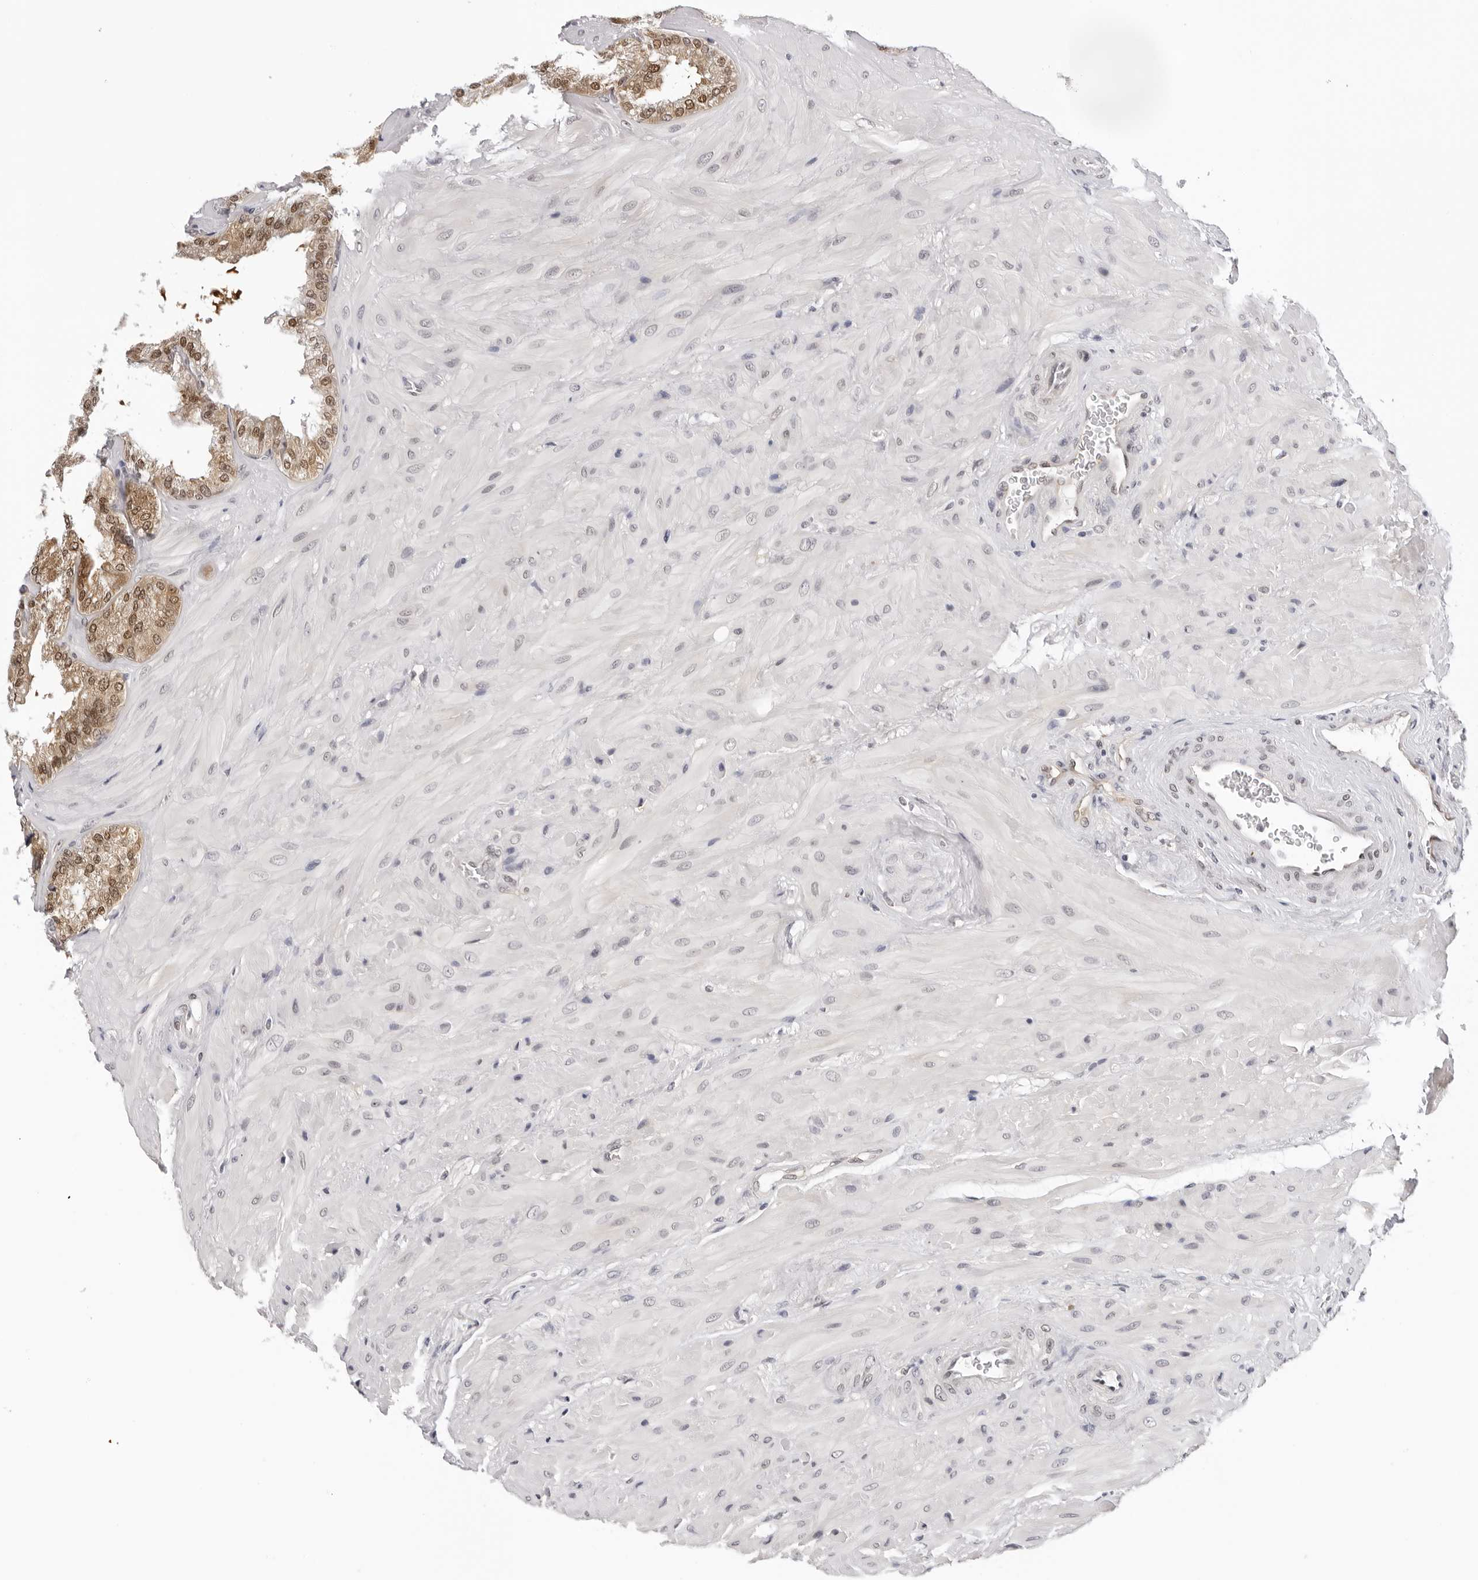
{"staining": {"intensity": "moderate", "quantity": "25%-75%", "location": "nuclear"}, "tissue": "seminal vesicle", "cell_type": "Glandular cells", "image_type": "normal", "snomed": [{"axis": "morphology", "description": "Normal tissue, NOS"}, {"axis": "topography", "description": "Prostate"}, {"axis": "topography", "description": "Seminal veicle"}], "caption": "Benign seminal vesicle displays moderate nuclear expression in approximately 25%-75% of glandular cells (Brightfield microscopy of DAB IHC at high magnification)..", "gene": "WDR77", "patient": {"sex": "male", "age": 51}}